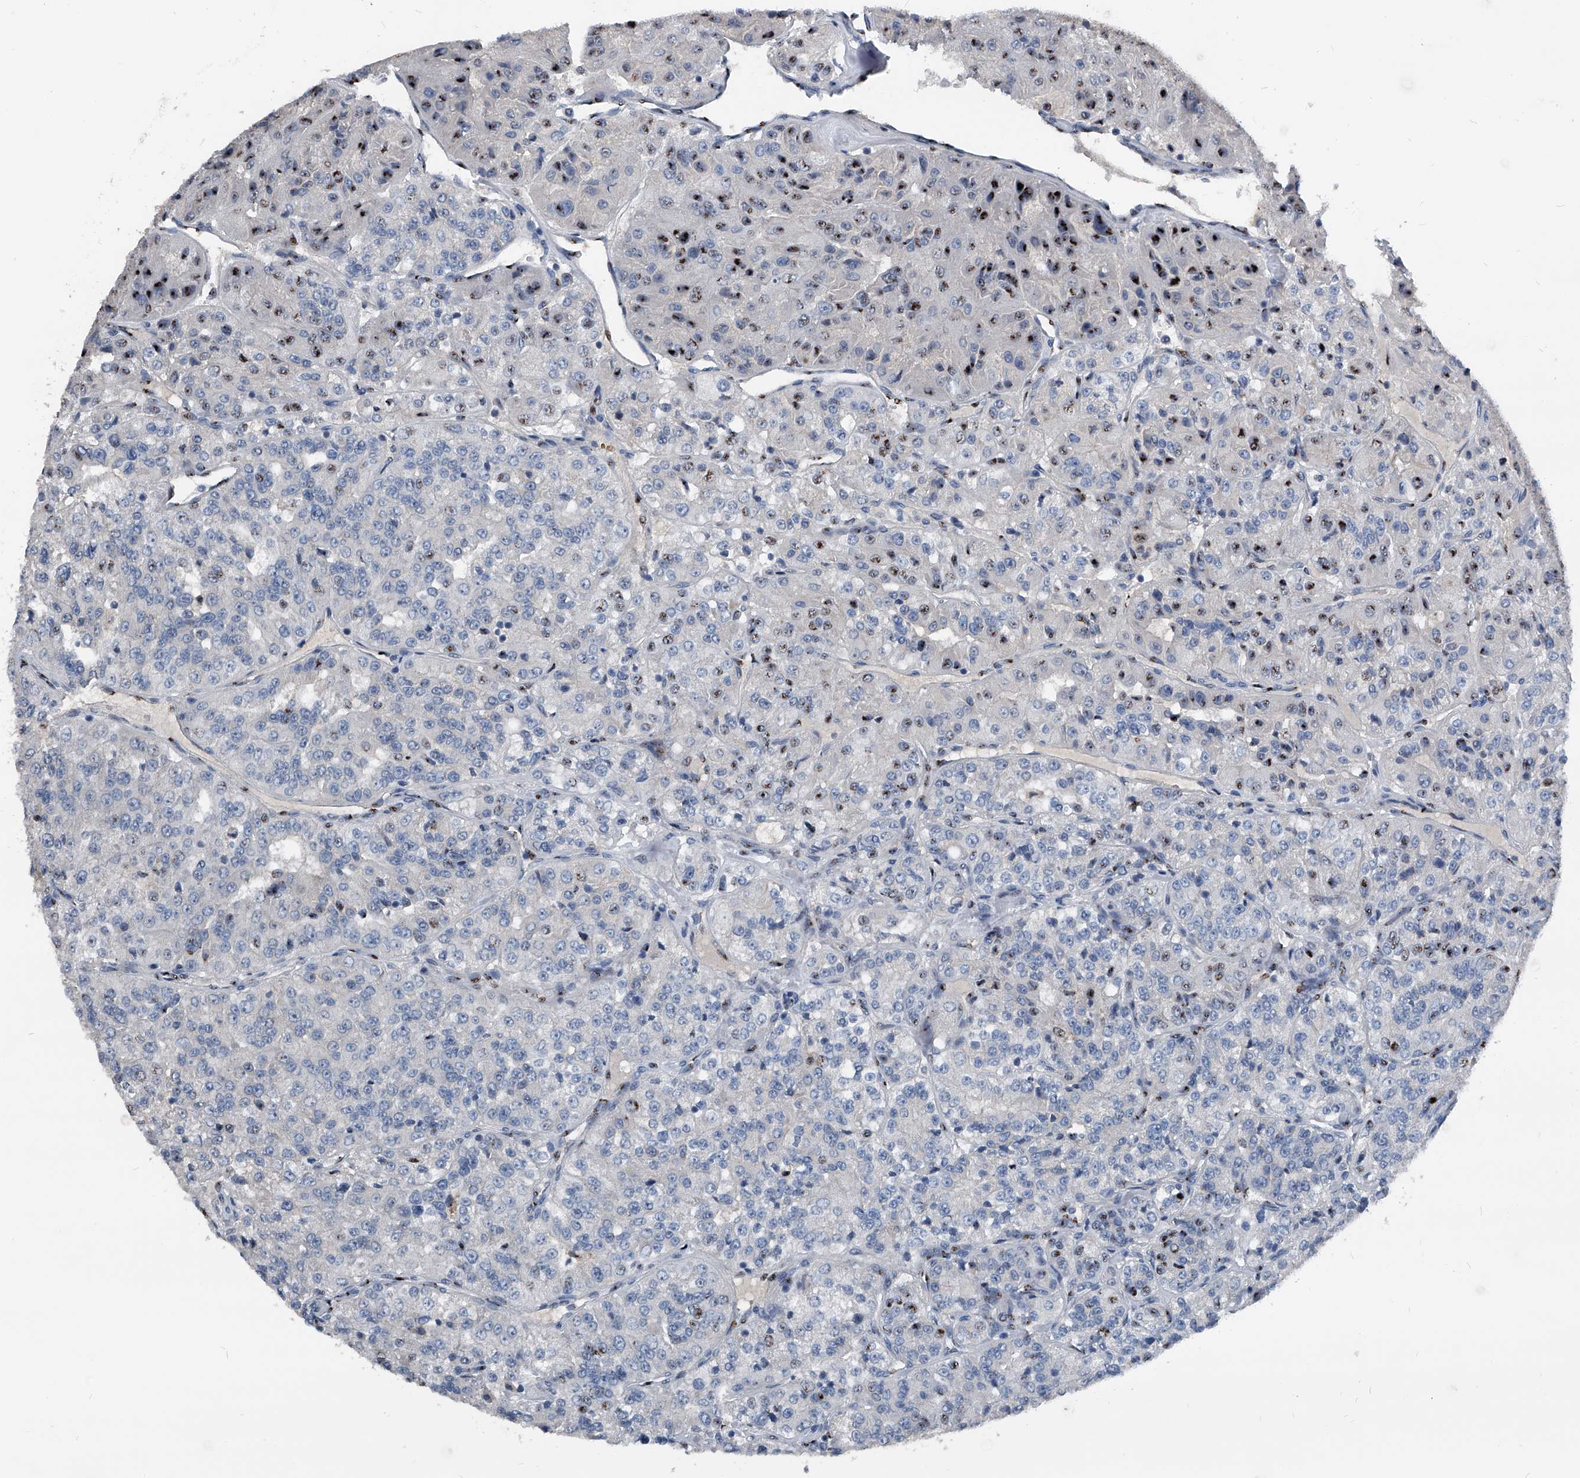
{"staining": {"intensity": "strong", "quantity": "25%-75%", "location": "nuclear"}, "tissue": "renal cancer", "cell_type": "Tumor cells", "image_type": "cancer", "snomed": [{"axis": "morphology", "description": "Adenocarcinoma, NOS"}, {"axis": "topography", "description": "Kidney"}], "caption": "Human renal cancer (adenocarcinoma) stained with a protein marker shows strong staining in tumor cells.", "gene": "MEN1", "patient": {"sex": "female", "age": 63}}